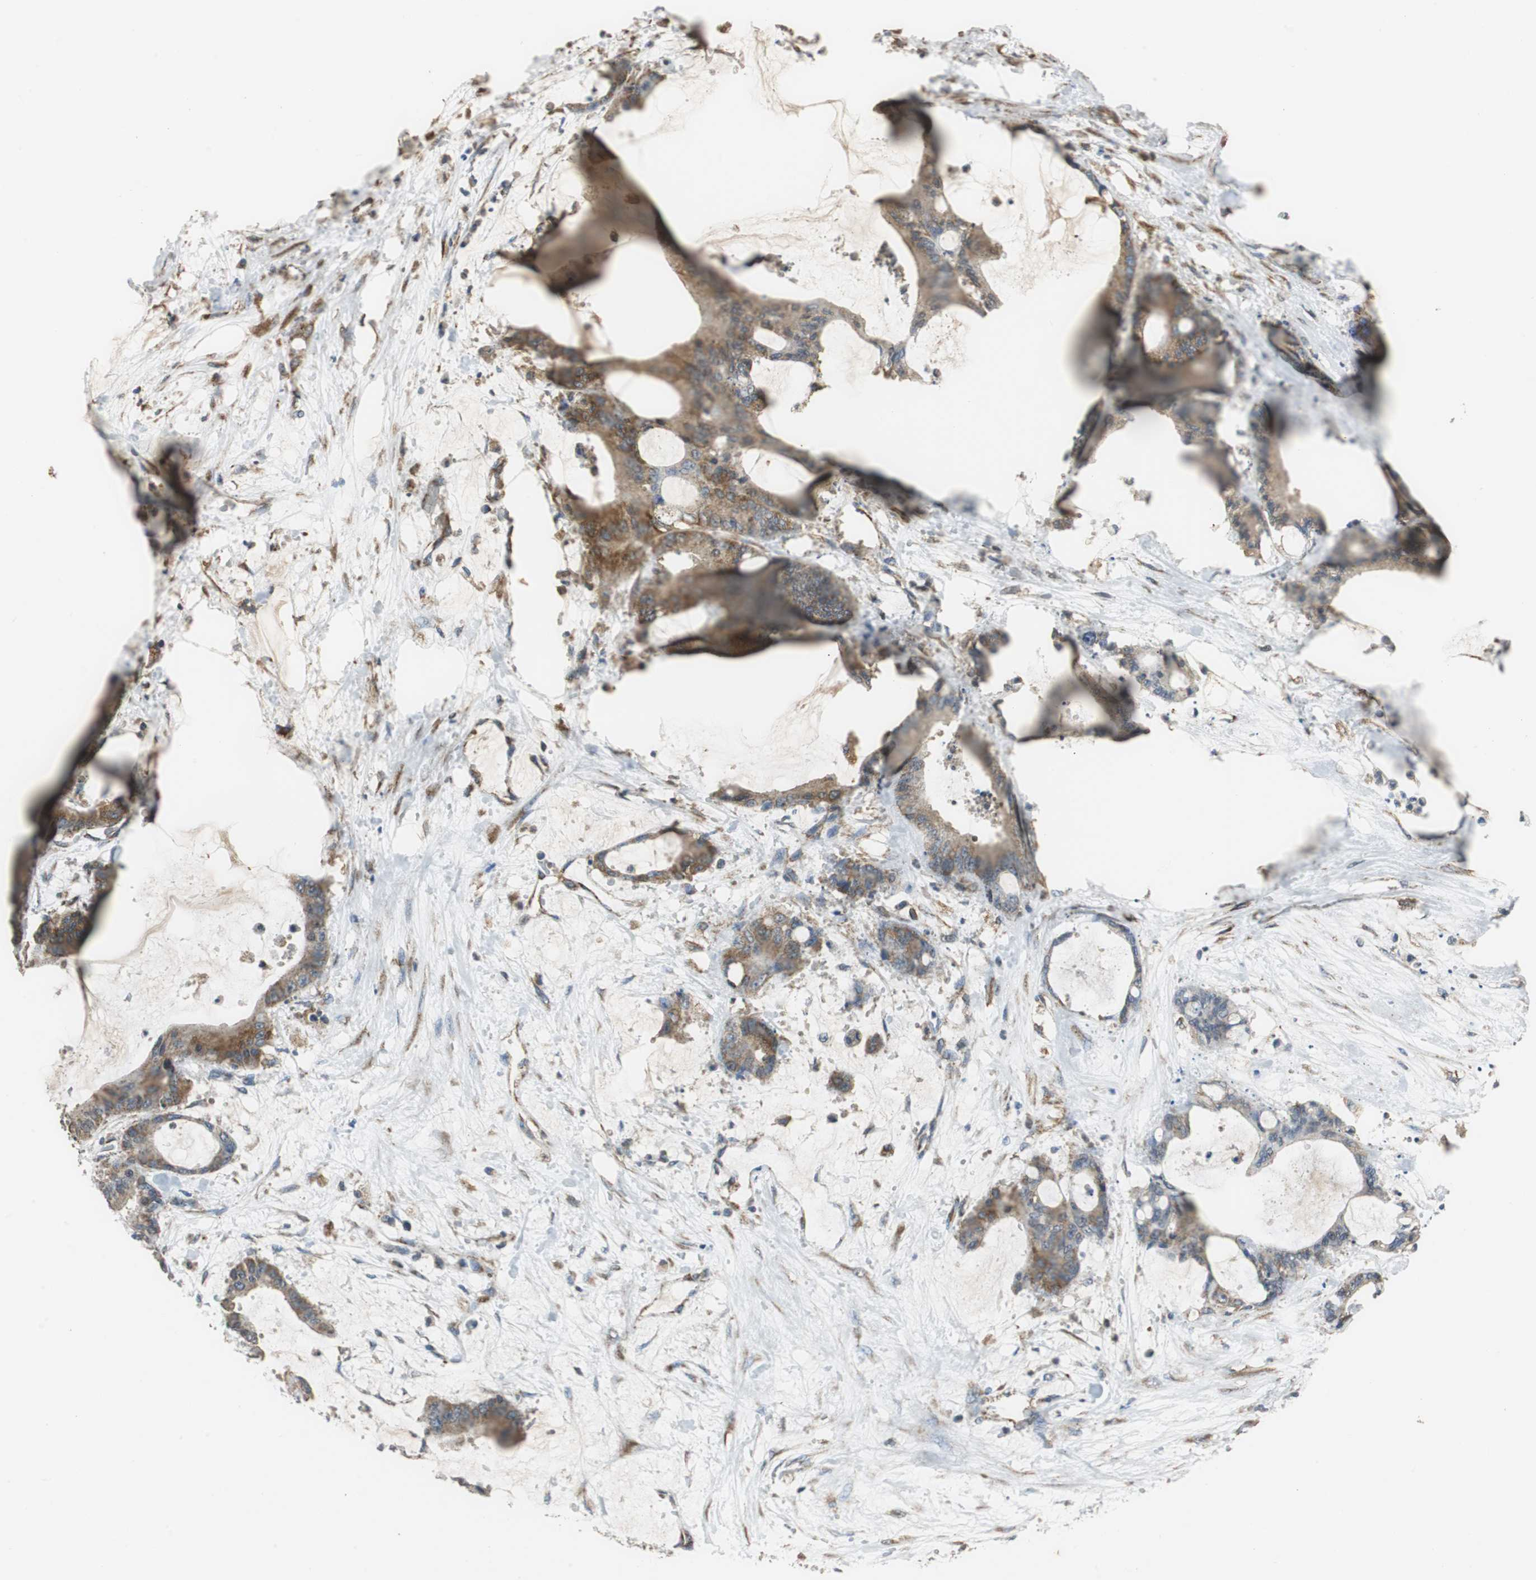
{"staining": {"intensity": "weak", "quantity": ">75%", "location": "cytoplasmic/membranous"}, "tissue": "liver cancer", "cell_type": "Tumor cells", "image_type": "cancer", "snomed": [{"axis": "morphology", "description": "Cholangiocarcinoma"}, {"axis": "topography", "description": "Liver"}], "caption": "DAB (3,3'-diaminobenzidine) immunohistochemical staining of liver cancer reveals weak cytoplasmic/membranous protein staining in approximately >75% of tumor cells.", "gene": "NNT", "patient": {"sex": "female", "age": 73}}